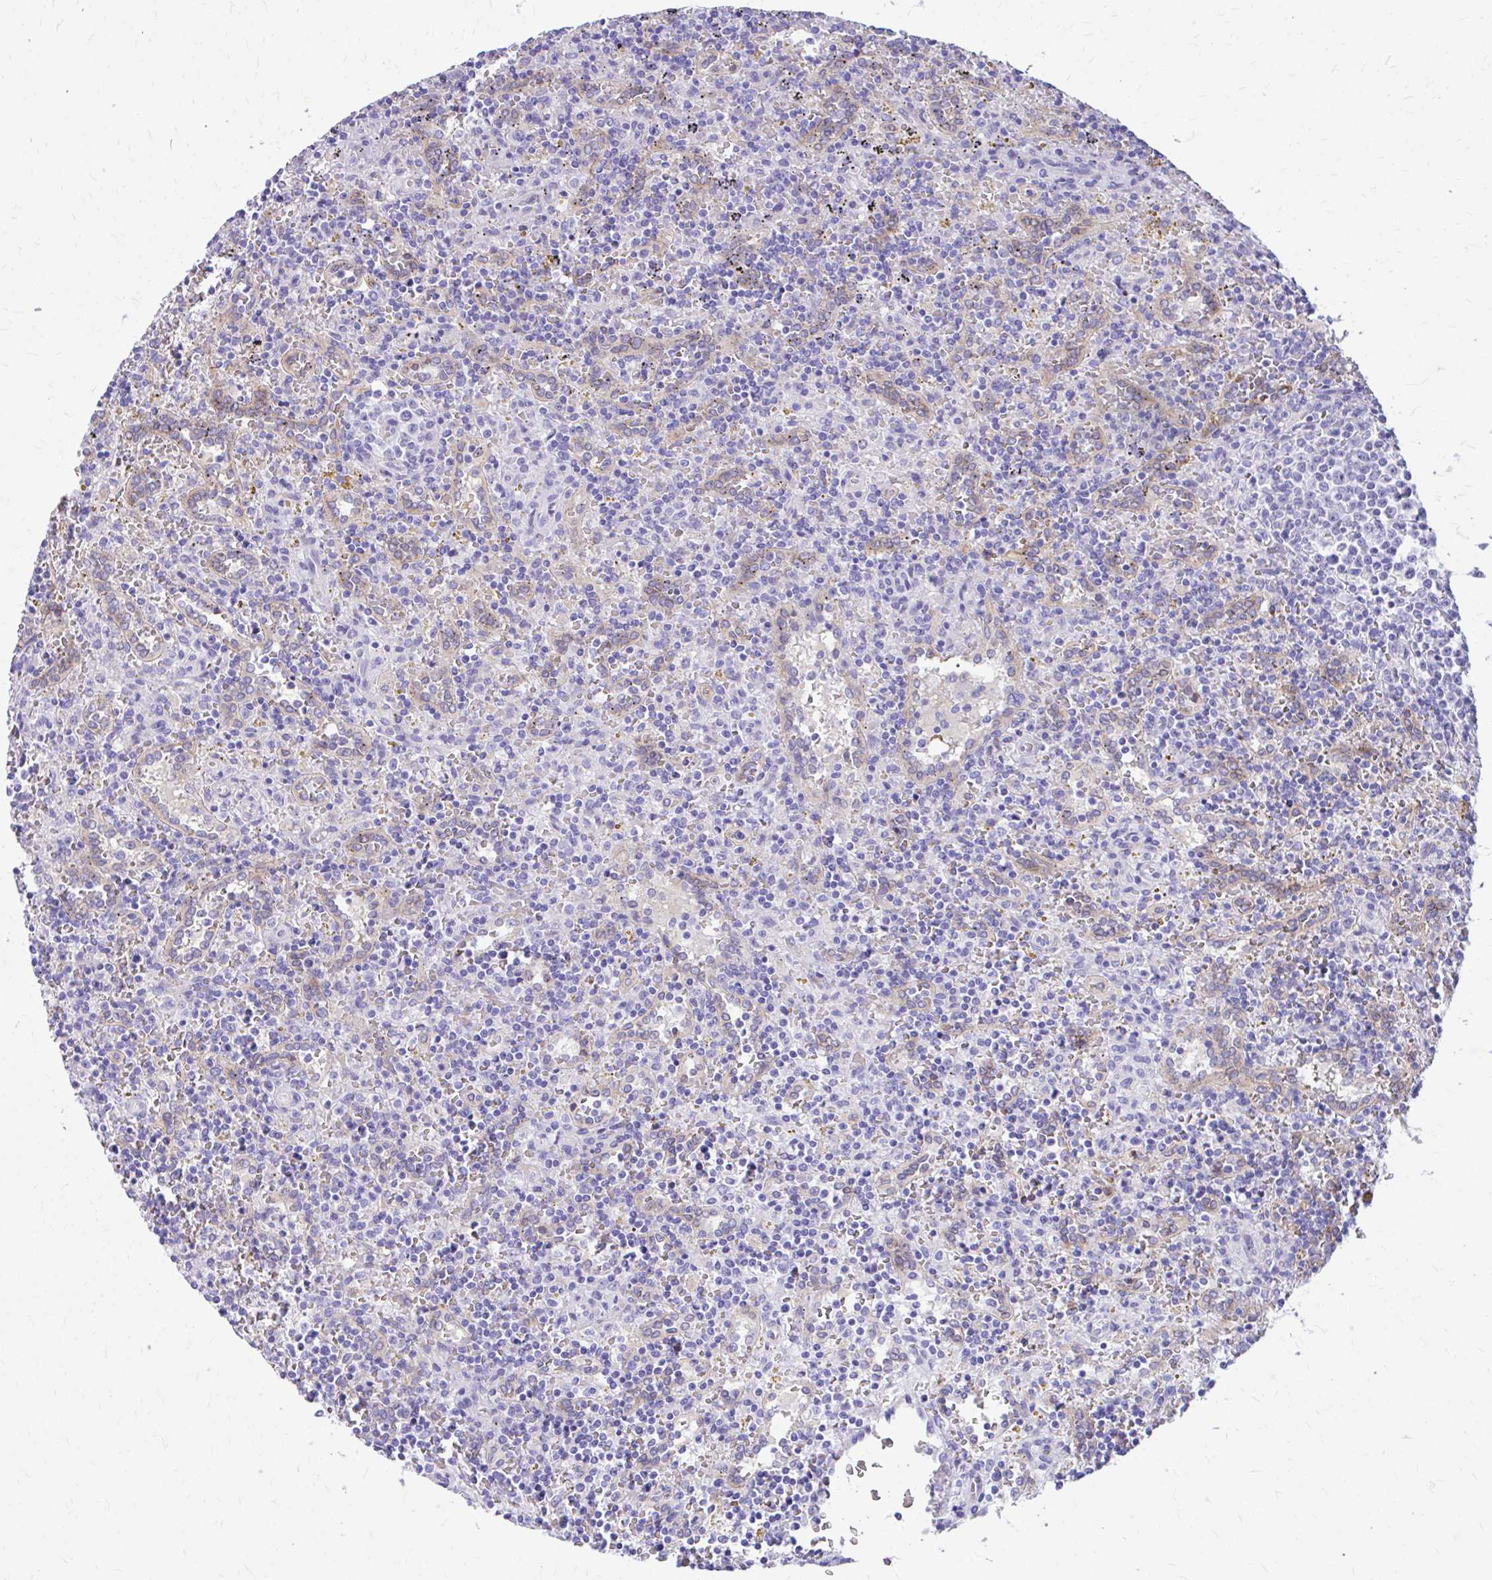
{"staining": {"intensity": "negative", "quantity": "none", "location": "none"}, "tissue": "lymphoma", "cell_type": "Tumor cells", "image_type": "cancer", "snomed": [{"axis": "morphology", "description": "Malignant lymphoma, non-Hodgkin's type, Low grade"}, {"axis": "topography", "description": "Spleen"}], "caption": "Tumor cells are negative for protein expression in human lymphoma.", "gene": "KRIT1", "patient": {"sex": "male", "age": 67}}